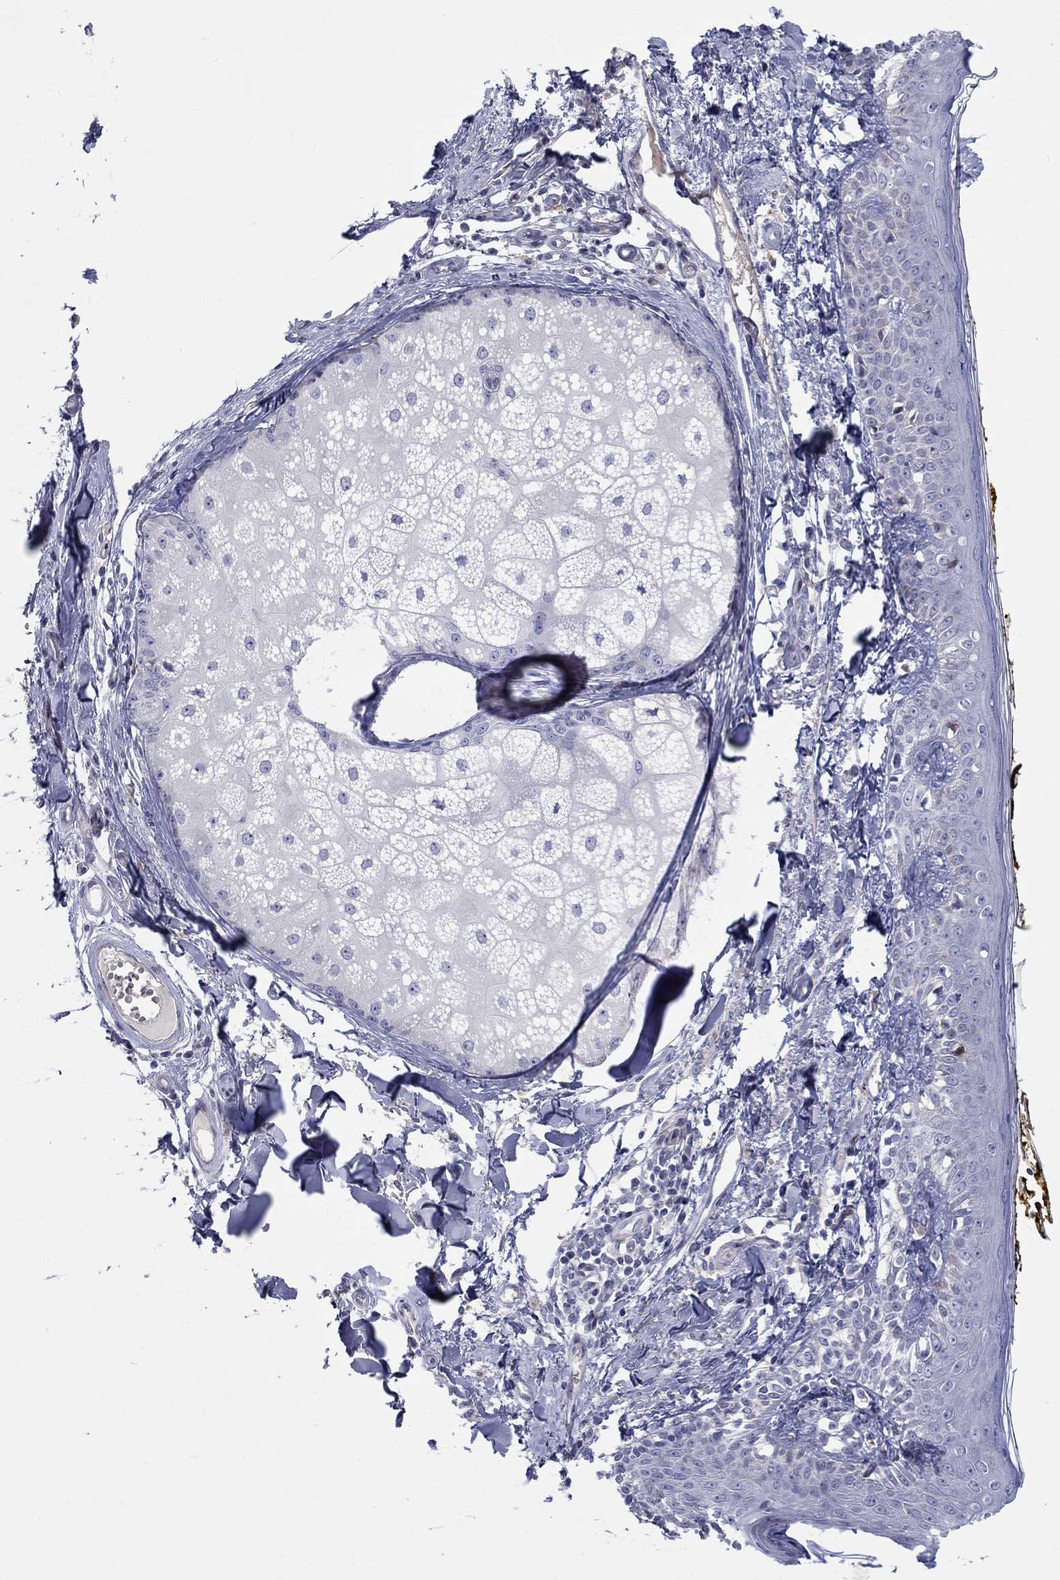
{"staining": {"intensity": "negative", "quantity": "none", "location": "none"}, "tissue": "skin", "cell_type": "Fibroblasts", "image_type": "normal", "snomed": [{"axis": "morphology", "description": "Normal tissue, NOS"}, {"axis": "topography", "description": "Skin"}], "caption": "Immunohistochemistry photomicrograph of normal human skin stained for a protein (brown), which exhibits no positivity in fibroblasts.", "gene": "ARHGAP36", "patient": {"sex": "male", "age": 76}}